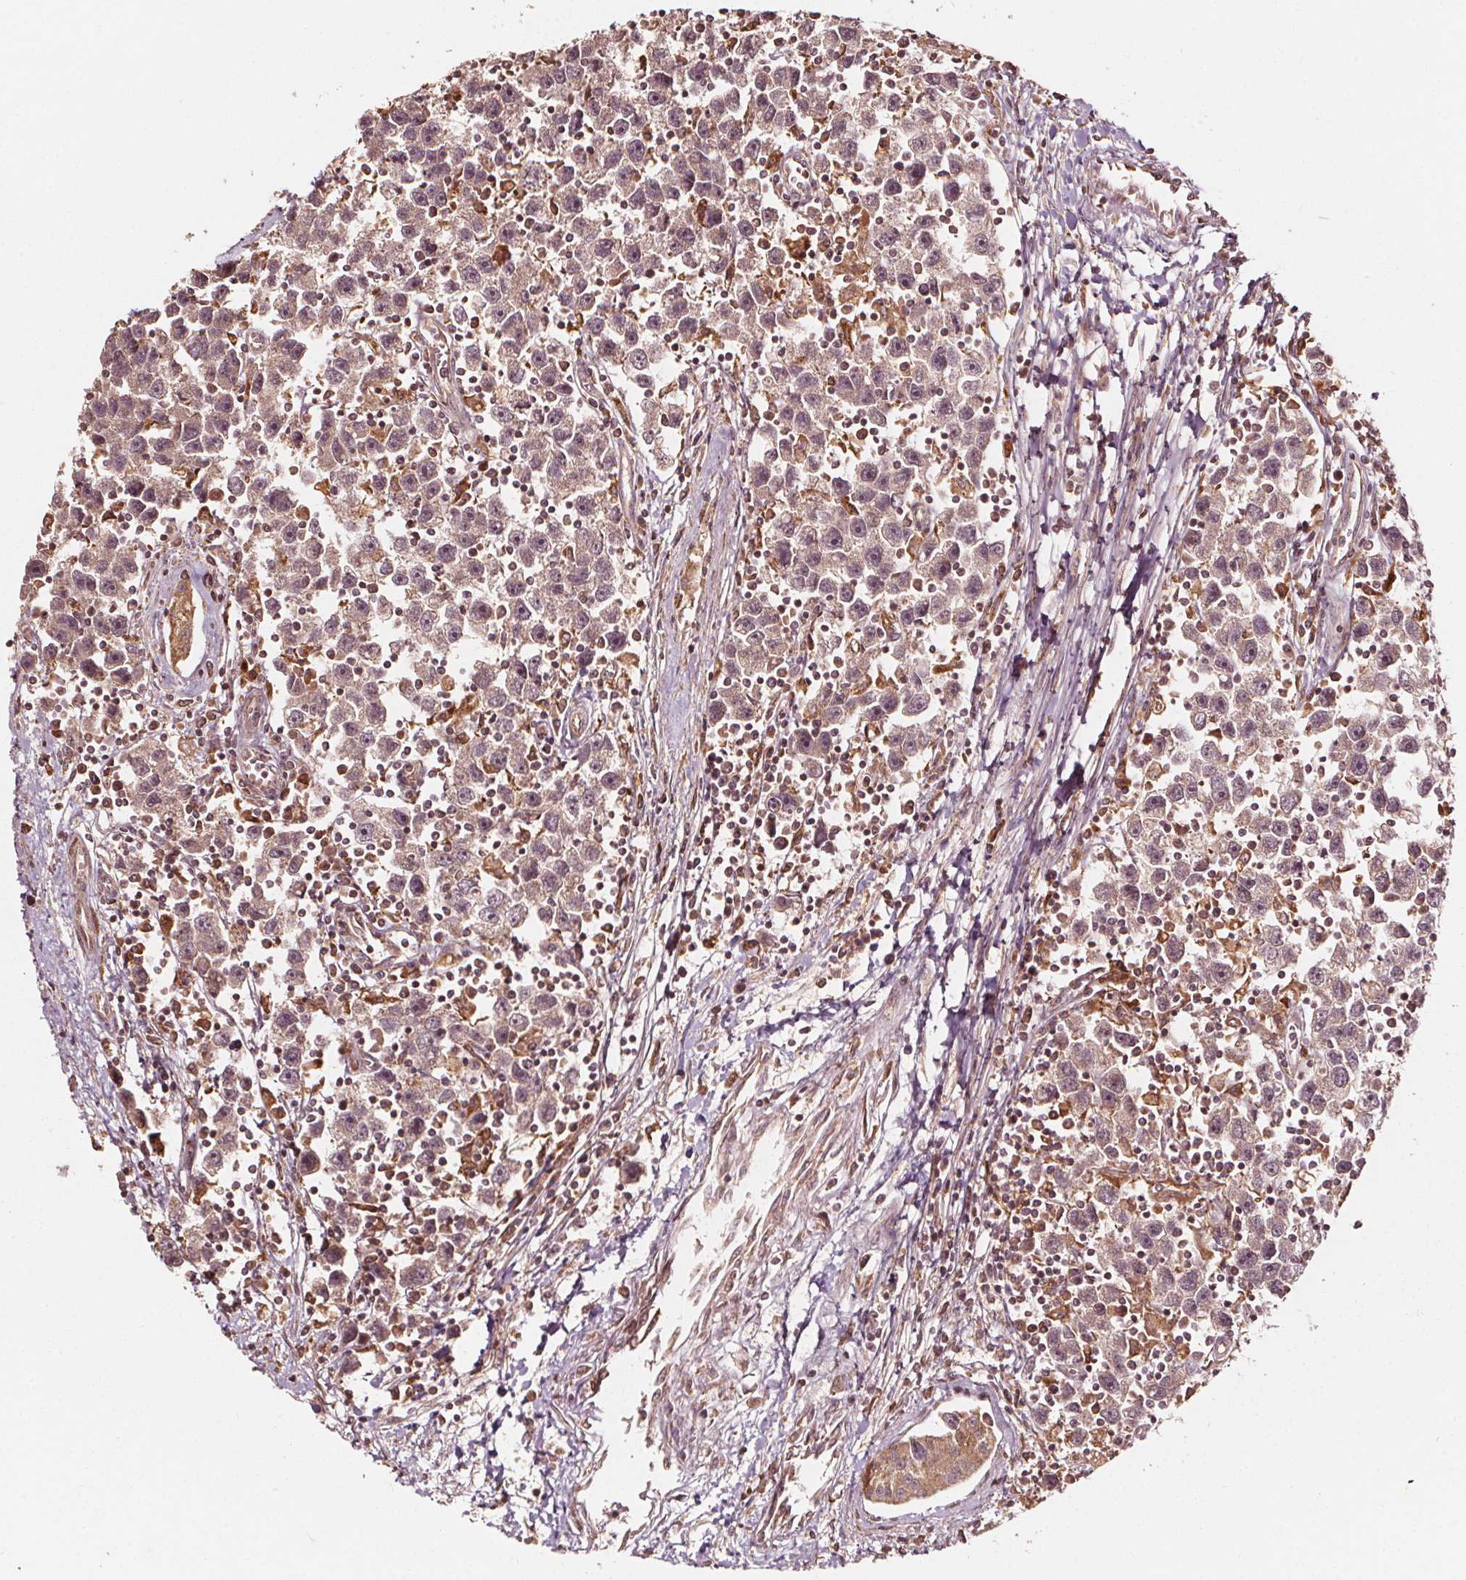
{"staining": {"intensity": "weak", "quantity": "<25%", "location": "cytoplasmic/membranous"}, "tissue": "testis cancer", "cell_type": "Tumor cells", "image_type": "cancer", "snomed": [{"axis": "morphology", "description": "Seminoma, NOS"}, {"axis": "topography", "description": "Testis"}], "caption": "Immunohistochemistry (IHC) photomicrograph of neoplastic tissue: testis cancer stained with DAB (3,3'-diaminobenzidine) reveals no significant protein expression in tumor cells.", "gene": "NPC1", "patient": {"sex": "male", "age": 30}}